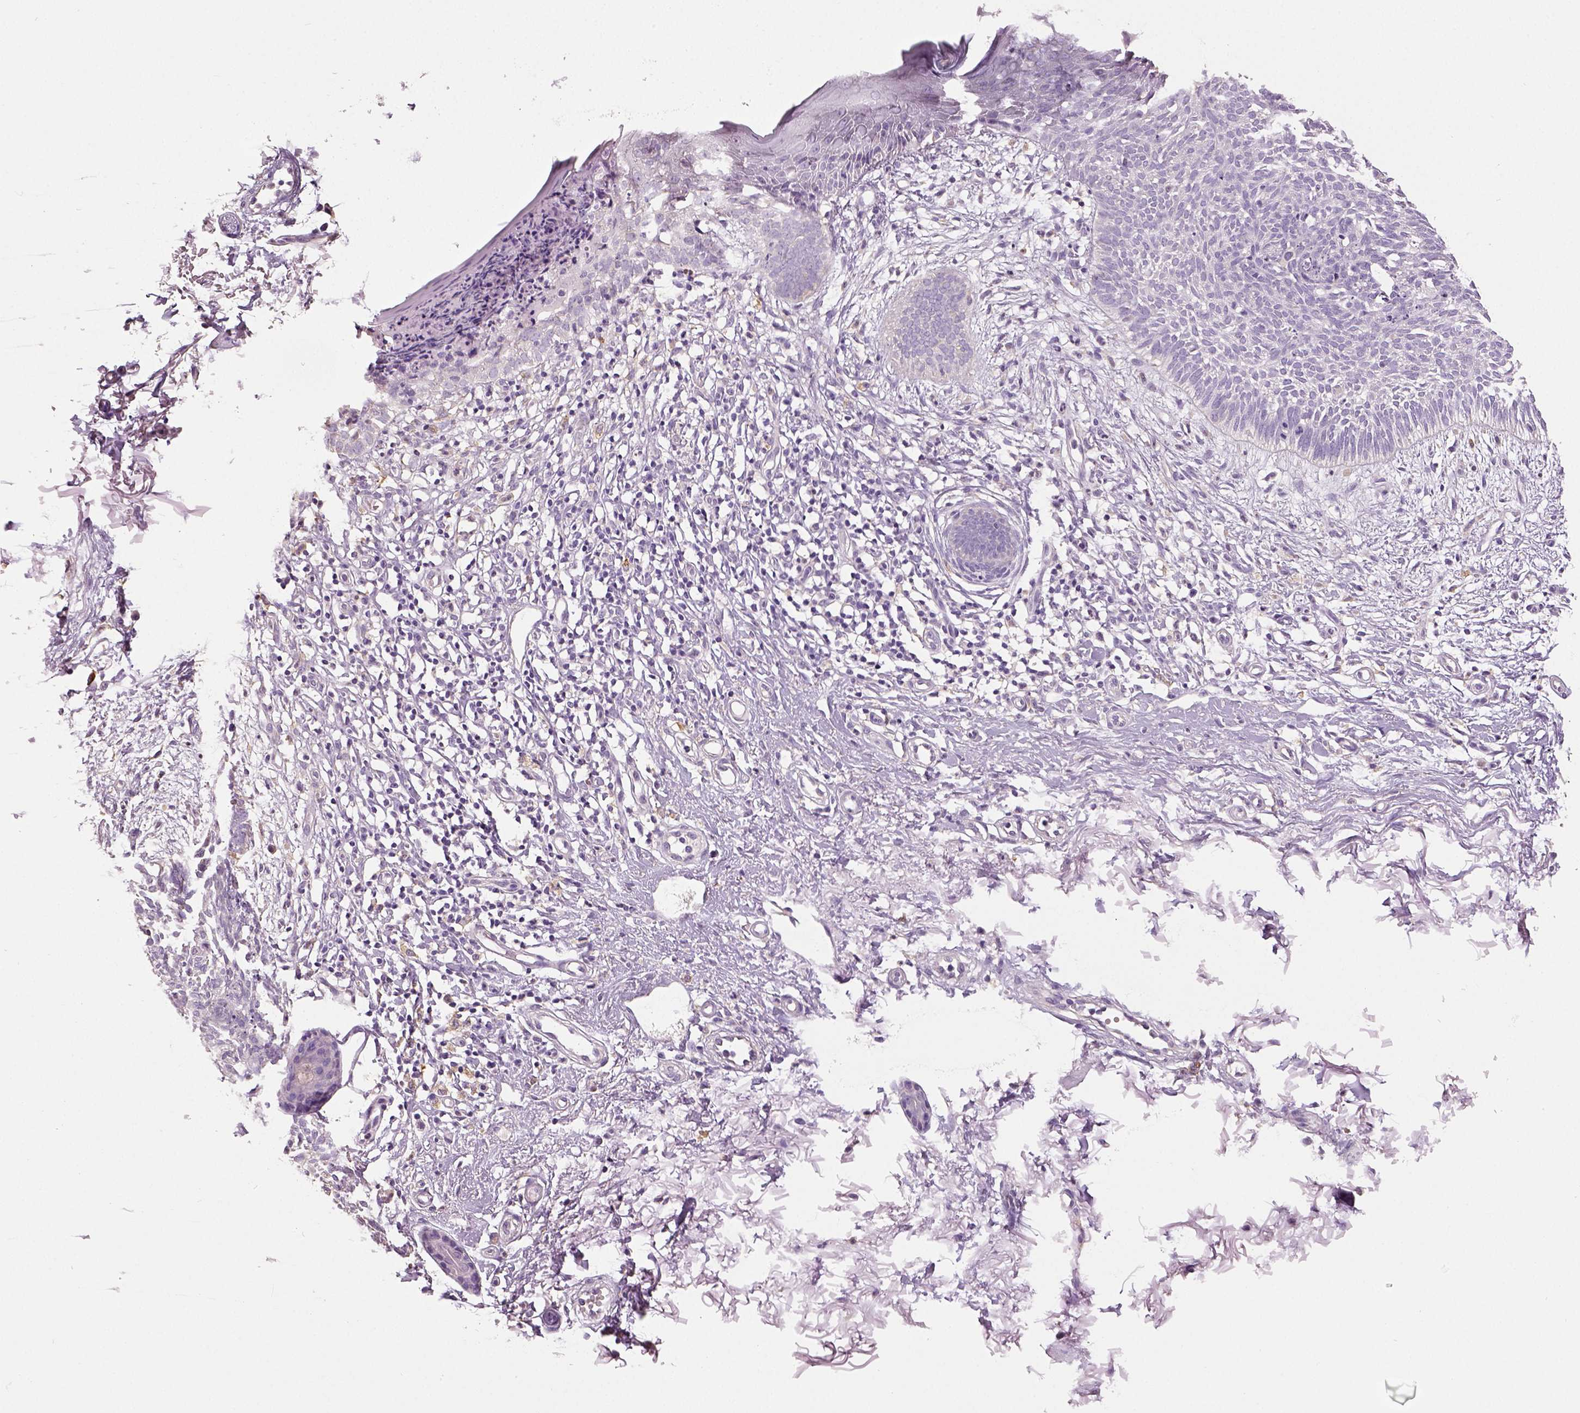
{"staining": {"intensity": "negative", "quantity": "none", "location": "none"}, "tissue": "skin cancer", "cell_type": "Tumor cells", "image_type": "cancer", "snomed": [{"axis": "morphology", "description": "Basal cell carcinoma"}, {"axis": "topography", "description": "Skin"}], "caption": "Tumor cells are negative for brown protein staining in basal cell carcinoma (skin). Nuclei are stained in blue.", "gene": "NECAB2", "patient": {"sex": "female", "age": 84}}